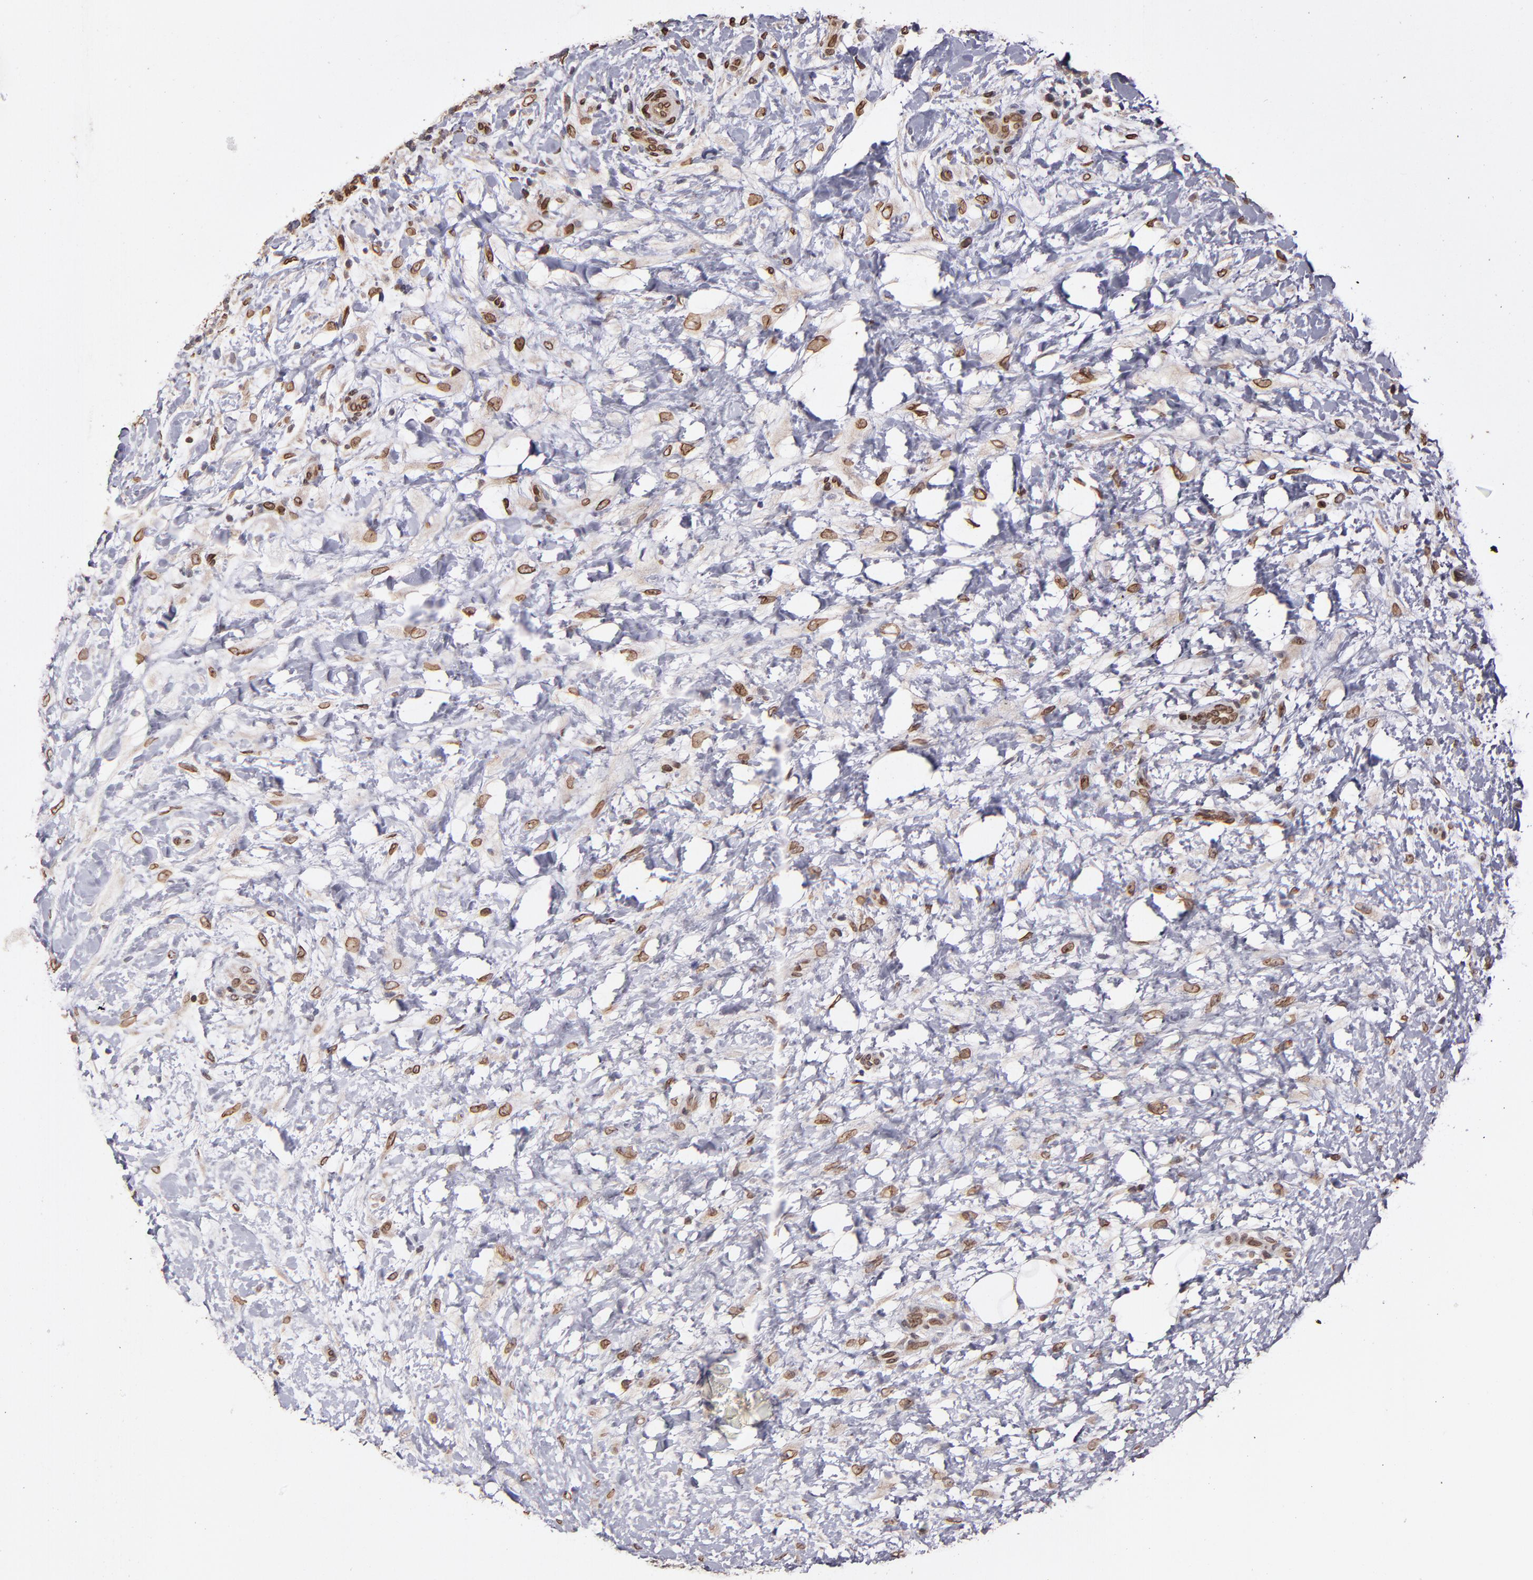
{"staining": {"intensity": "moderate", "quantity": "<25%", "location": "cytoplasmic/membranous,nuclear"}, "tissue": "lymphoma", "cell_type": "Tumor cells", "image_type": "cancer", "snomed": [{"axis": "morphology", "description": "Malignant lymphoma, non-Hodgkin's type, Low grade"}, {"axis": "topography", "description": "Lymph node"}], "caption": "Immunohistochemistry (IHC) of malignant lymphoma, non-Hodgkin's type (low-grade) exhibits low levels of moderate cytoplasmic/membranous and nuclear staining in about <25% of tumor cells. The staining was performed using DAB (3,3'-diaminobenzidine) to visualize the protein expression in brown, while the nuclei were stained in blue with hematoxylin (Magnification: 20x).", "gene": "PUM3", "patient": {"sex": "female", "age": 76}}